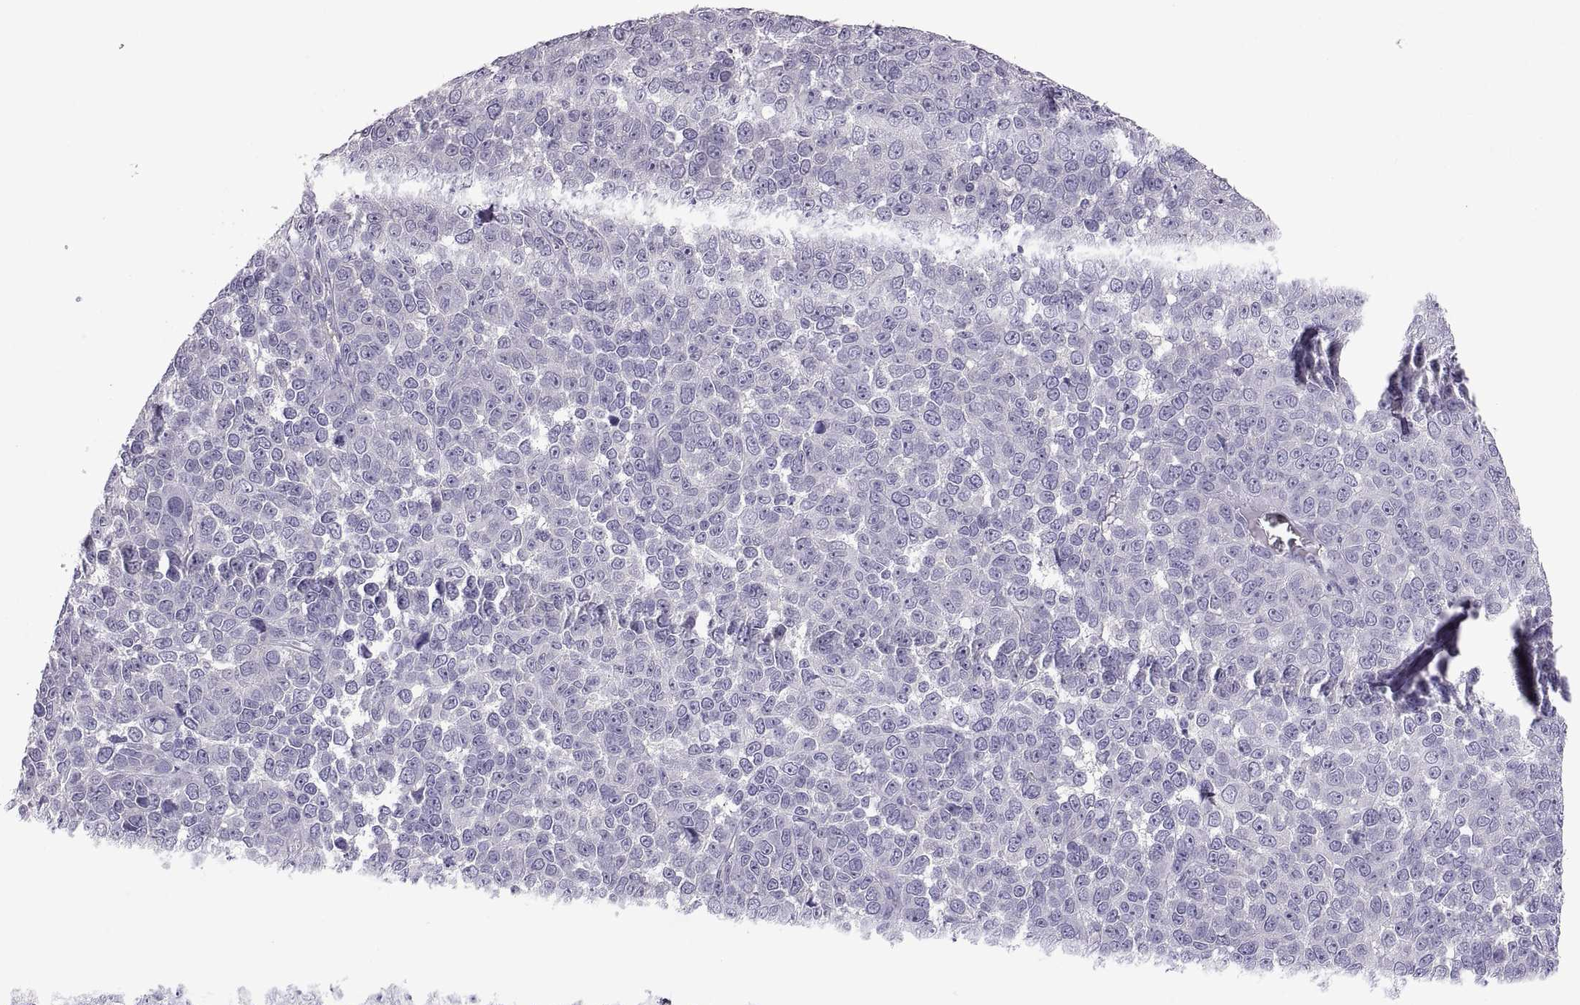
{"staining": {"intensity": "negative", "quantity": "none", "location": "none"}, "tissue": "melanoma", "cell_type": "Tumor cells", "image_type": "cancer", "snomed": [{"axis": "morphology", "description": "Malignant melanoma, NOS"}, {"axis": "topography", "description": "Skin"}], "caption": "High magnification brightfield microscopy of malignant melanoma stained with DAB (brown) and counterstained with hematoxylin (blue): tumor cells show no significant expression.", "gene": "TBX19", "patient": {"sex": "female", "age": 95}}